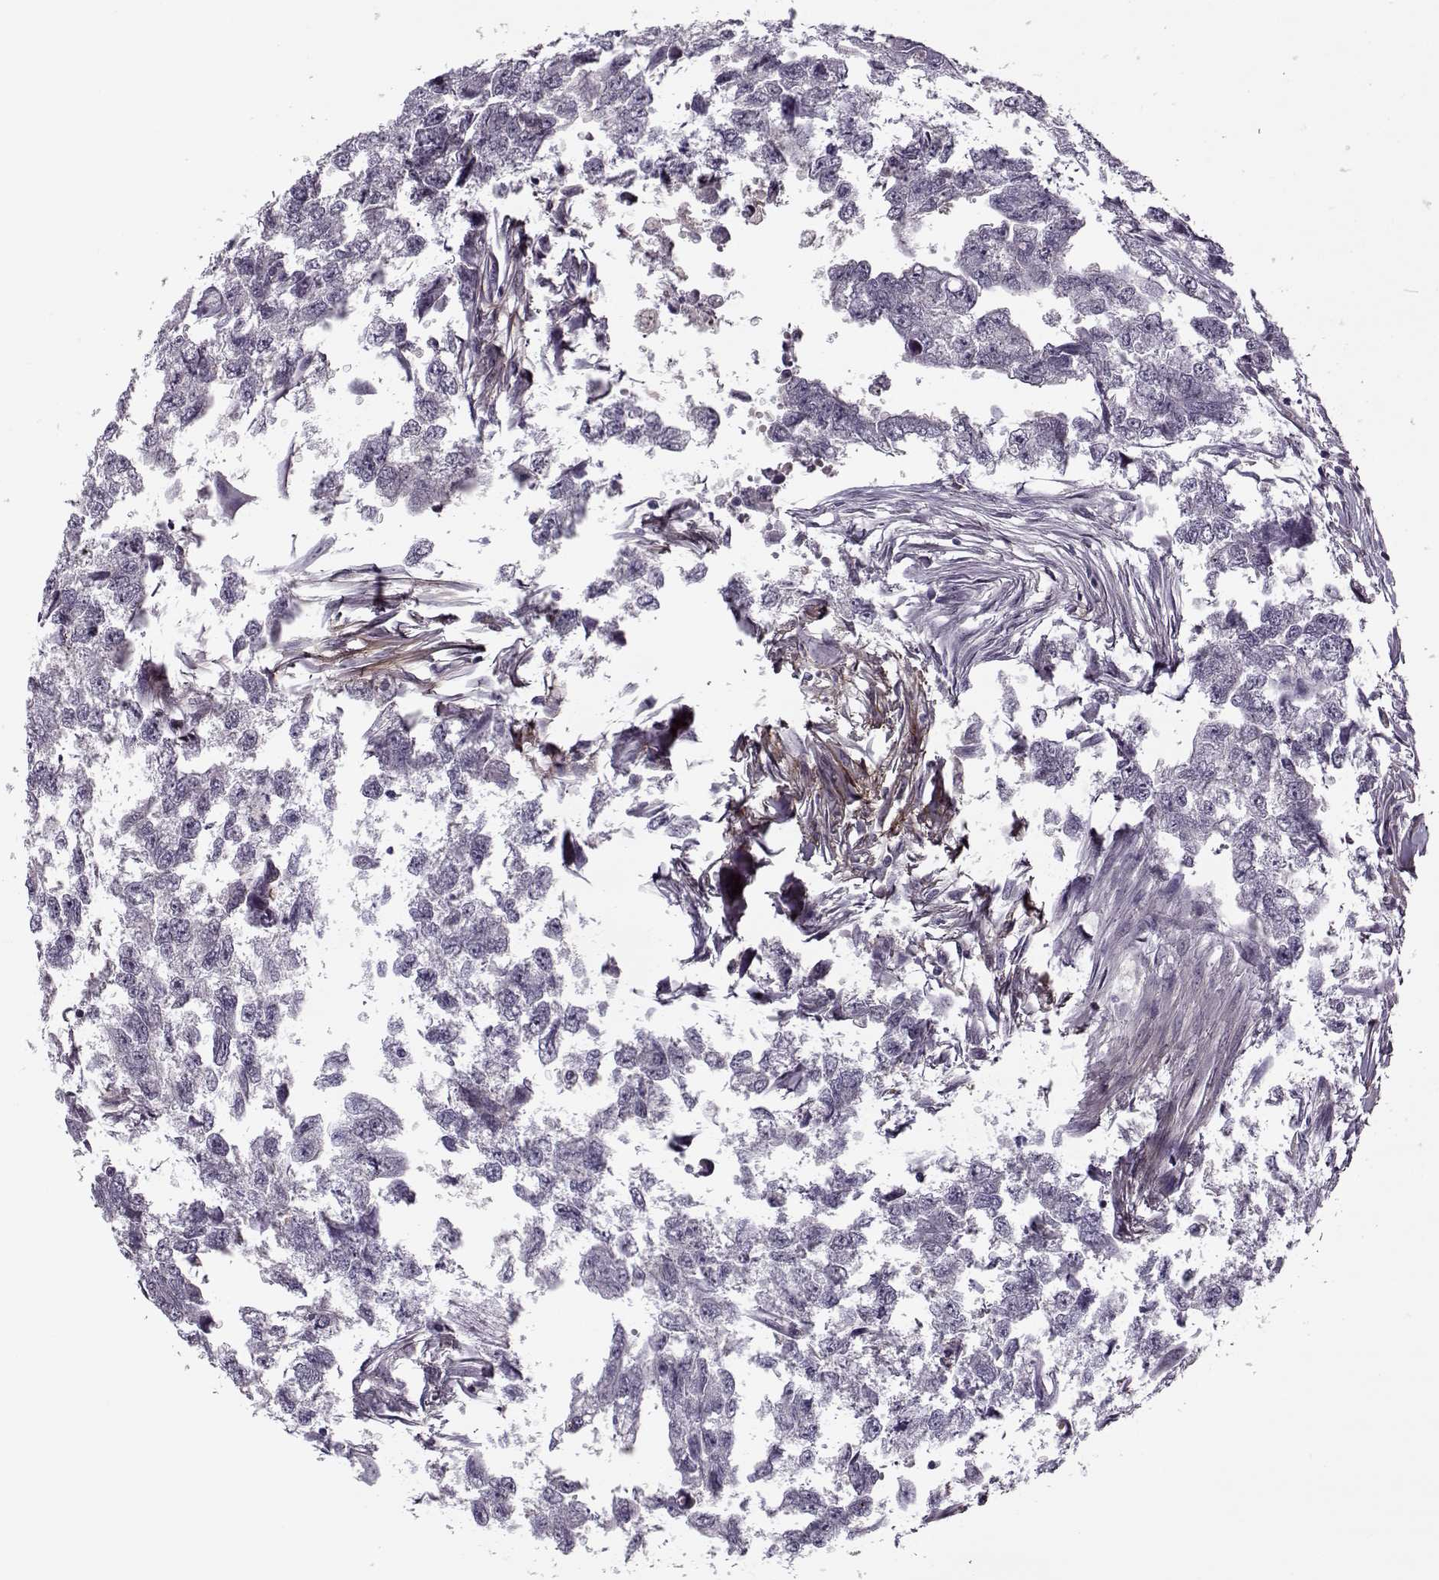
{"staining": {"intensity": "negative", "quantity": "none", "location": "none"}, "tissue": "testis cancer", "cell_type": "Tumor cells", "image_type": "cancer", "snomed": [{"axis": "morphology", "description": "Carcinoma, Embryonal, NOS"}, {"axis": "morphology", "description": "Teratoma, malignant, NOS"}, {"axis": "topography", "description": "Testis"}], "caption": "High power microscopy micrograph of an immunohistochemistry micrograph of testis cancer (malignant teratoma), revealing no significant positivity in tumor cells.", "gene": "DENND4B", "patient": {"sex": "male", "age": 44}}